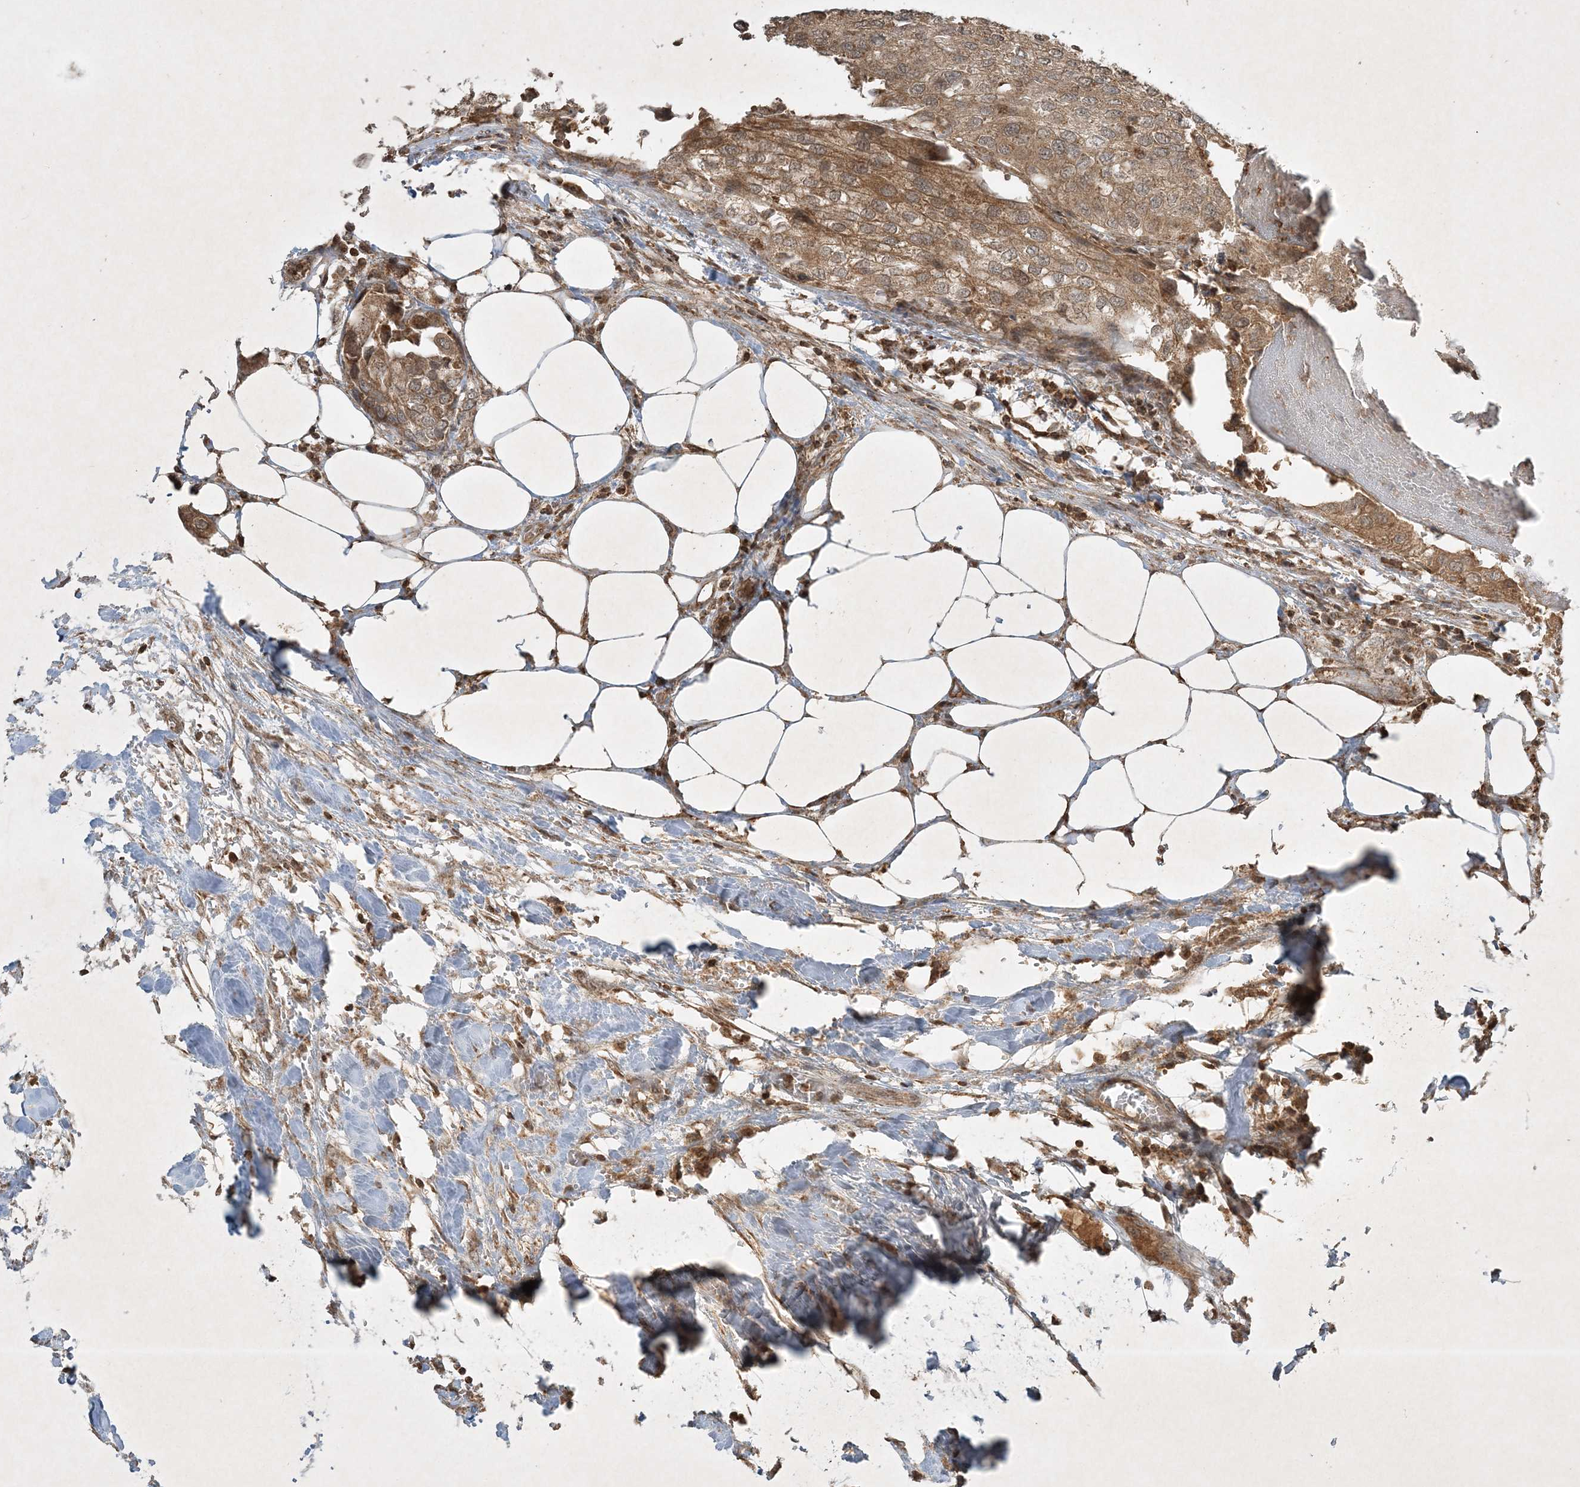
{"staining": {"intensity": "moderate", "quantity": ">75%", "location": "cytoplasmic/membranous"}, "tissue": "urothelial cancer", "cell_type": "Tumor cells", "image_type": "cancer", "snomed": [{"axis": "morphology", "description": "Urothelial carcinoma, High grade"}, {"axis": "topography", "description": "Urinary bladder"}], "caption": "A photomicrograph showing moderate cytoplasmic/membranous expression in approximately >75% of tumor cells in urothelial cancer, as visualized by brown immunohistochemical staining.", "gene": "PLTP", "patient": {"sex": "male", "age": 64}}